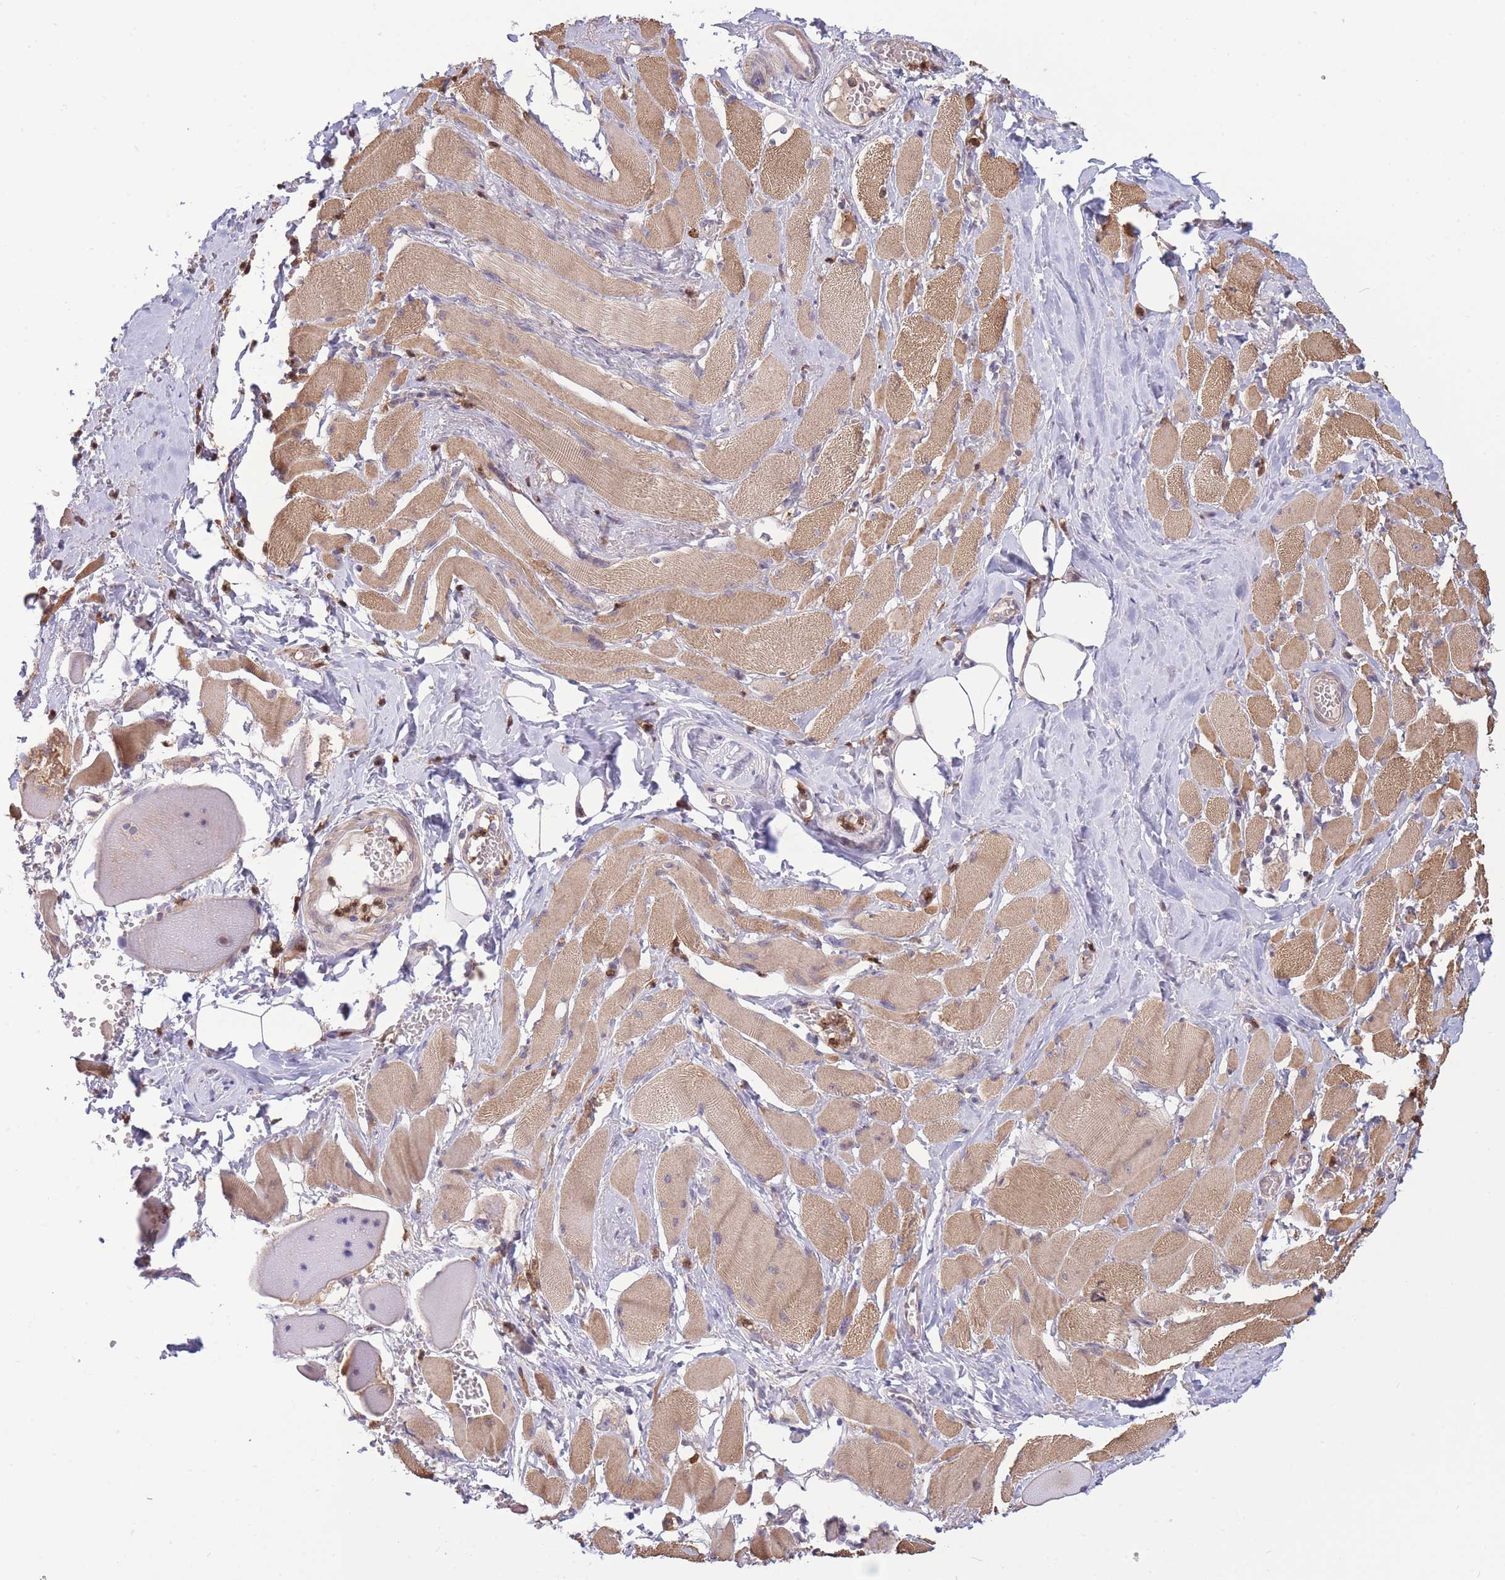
{"staining": {"intensity": "moderate", "quantity": "25%-75%", "location": "cytoplasmic/membranous"}, "tissue": "skeletal muscle", "cell_type": "Myocytes", "image_type": "normal", "snomed": [{"axis": "morphology", "description": "Normal tissue, NOS"}, {"axis": "morphology", "description": "Basal cell carcinoma"}, {"axis": "topography", "description": "Skeletal muscle"}], "caption": "This is a histology image of IHC staining of unremarkable skeletal muscle, which shows moderate positivity in the cytoplasmic/membranous of myocytes.", "gene": "ZNF304", "patient": {"sex": "female", "age": 64}}